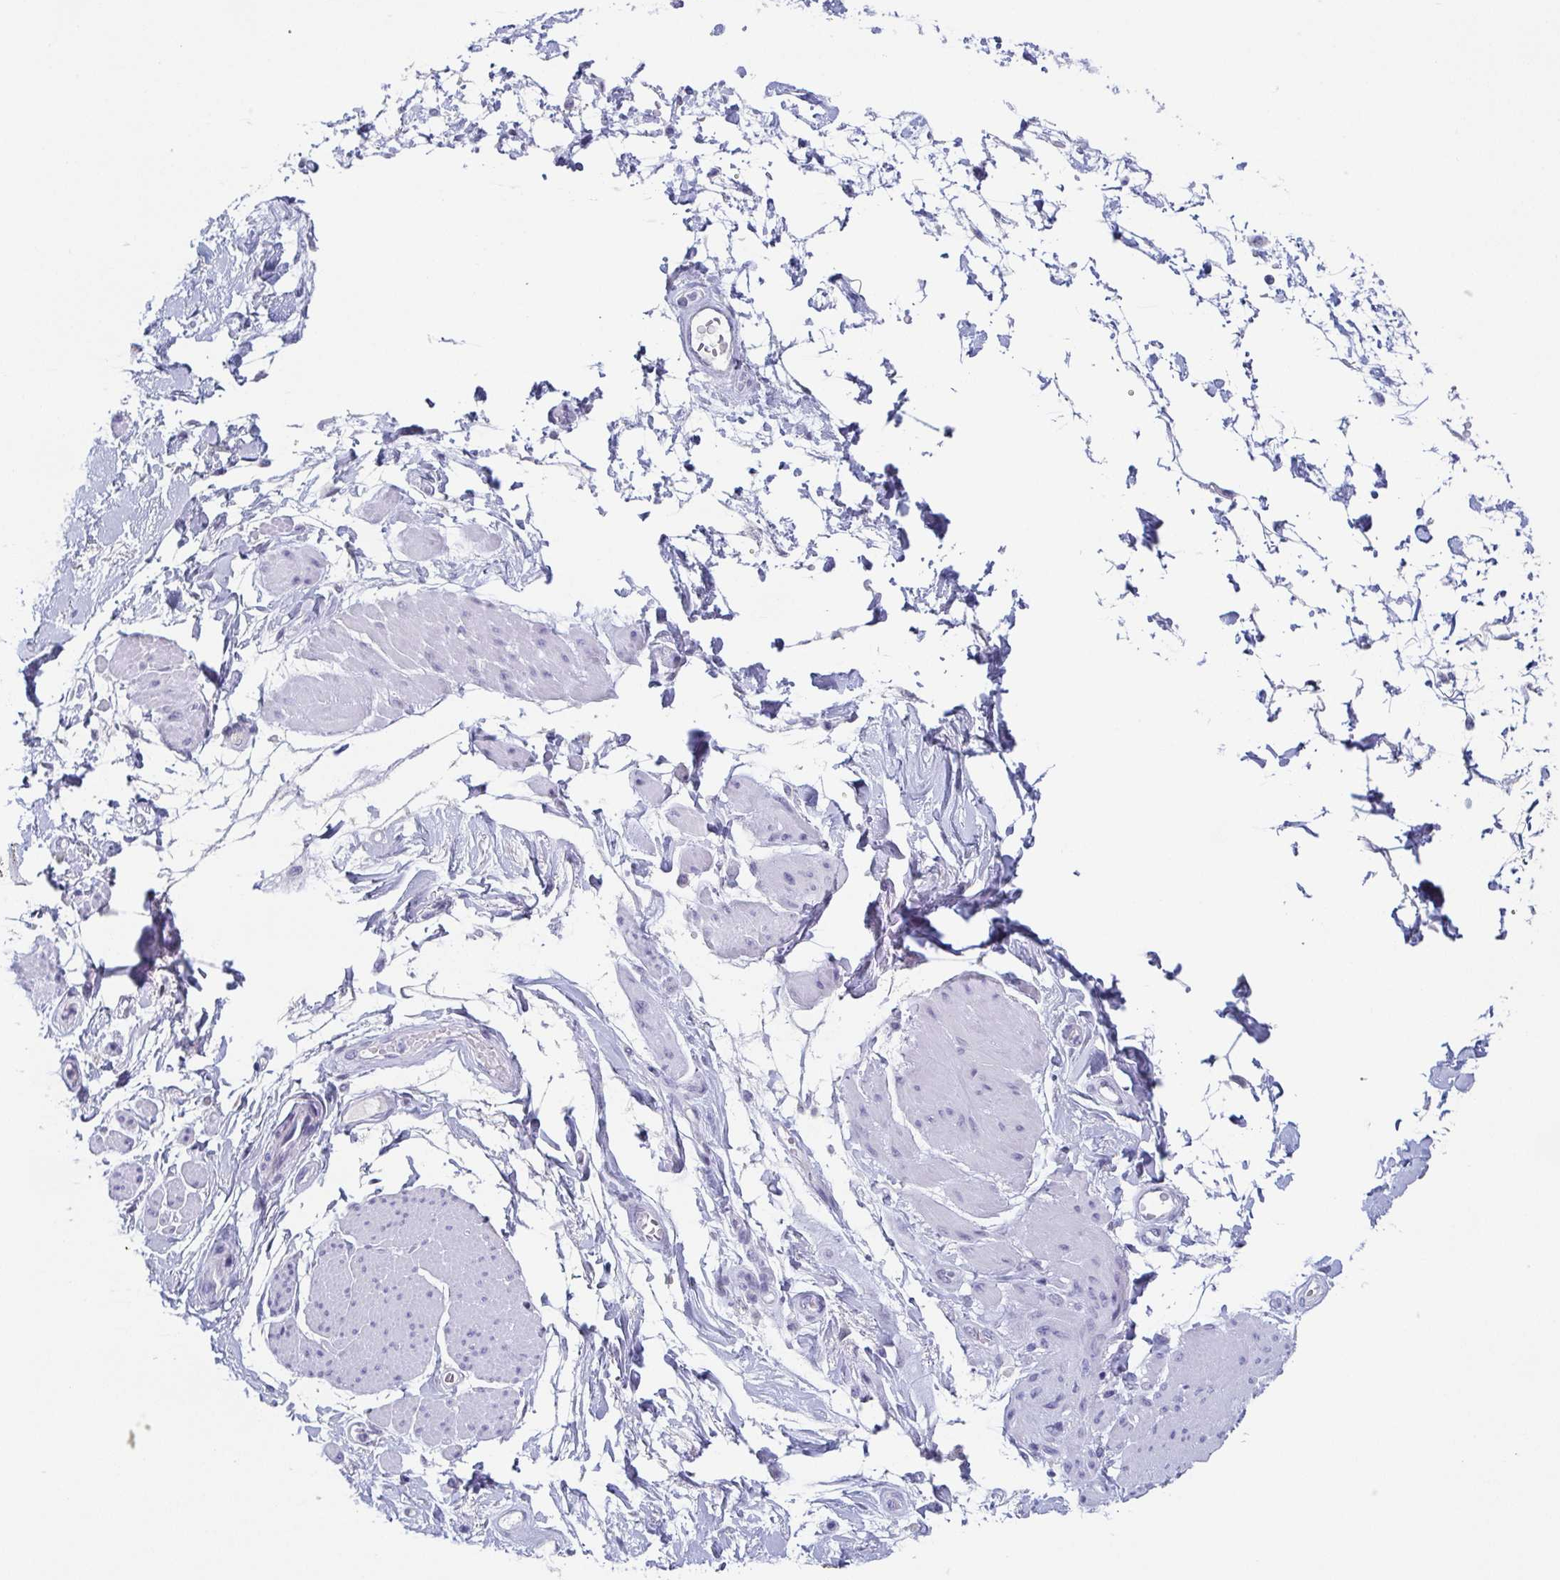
{"staining": {"intensity": "negative", "quantity": "none", "location": "none"}, "tissue": "adipose tissue", "cell_type": "Adipocytes", "image_type": "normal", "snomed": [{"axis": "morphology", "description": "Normal tissue, NOS"}, {"axis": "topography", "description": "Urinary bladder"}, {"axis": "topography", "description": "Peripheral nerve tissue"}], "caption": "Immunohistochemistry of unremarkable human adipose tissue exhibits no expression in adipocytes.", "gene": "REG4", "patient": {"sex": "female", "age": 60}}